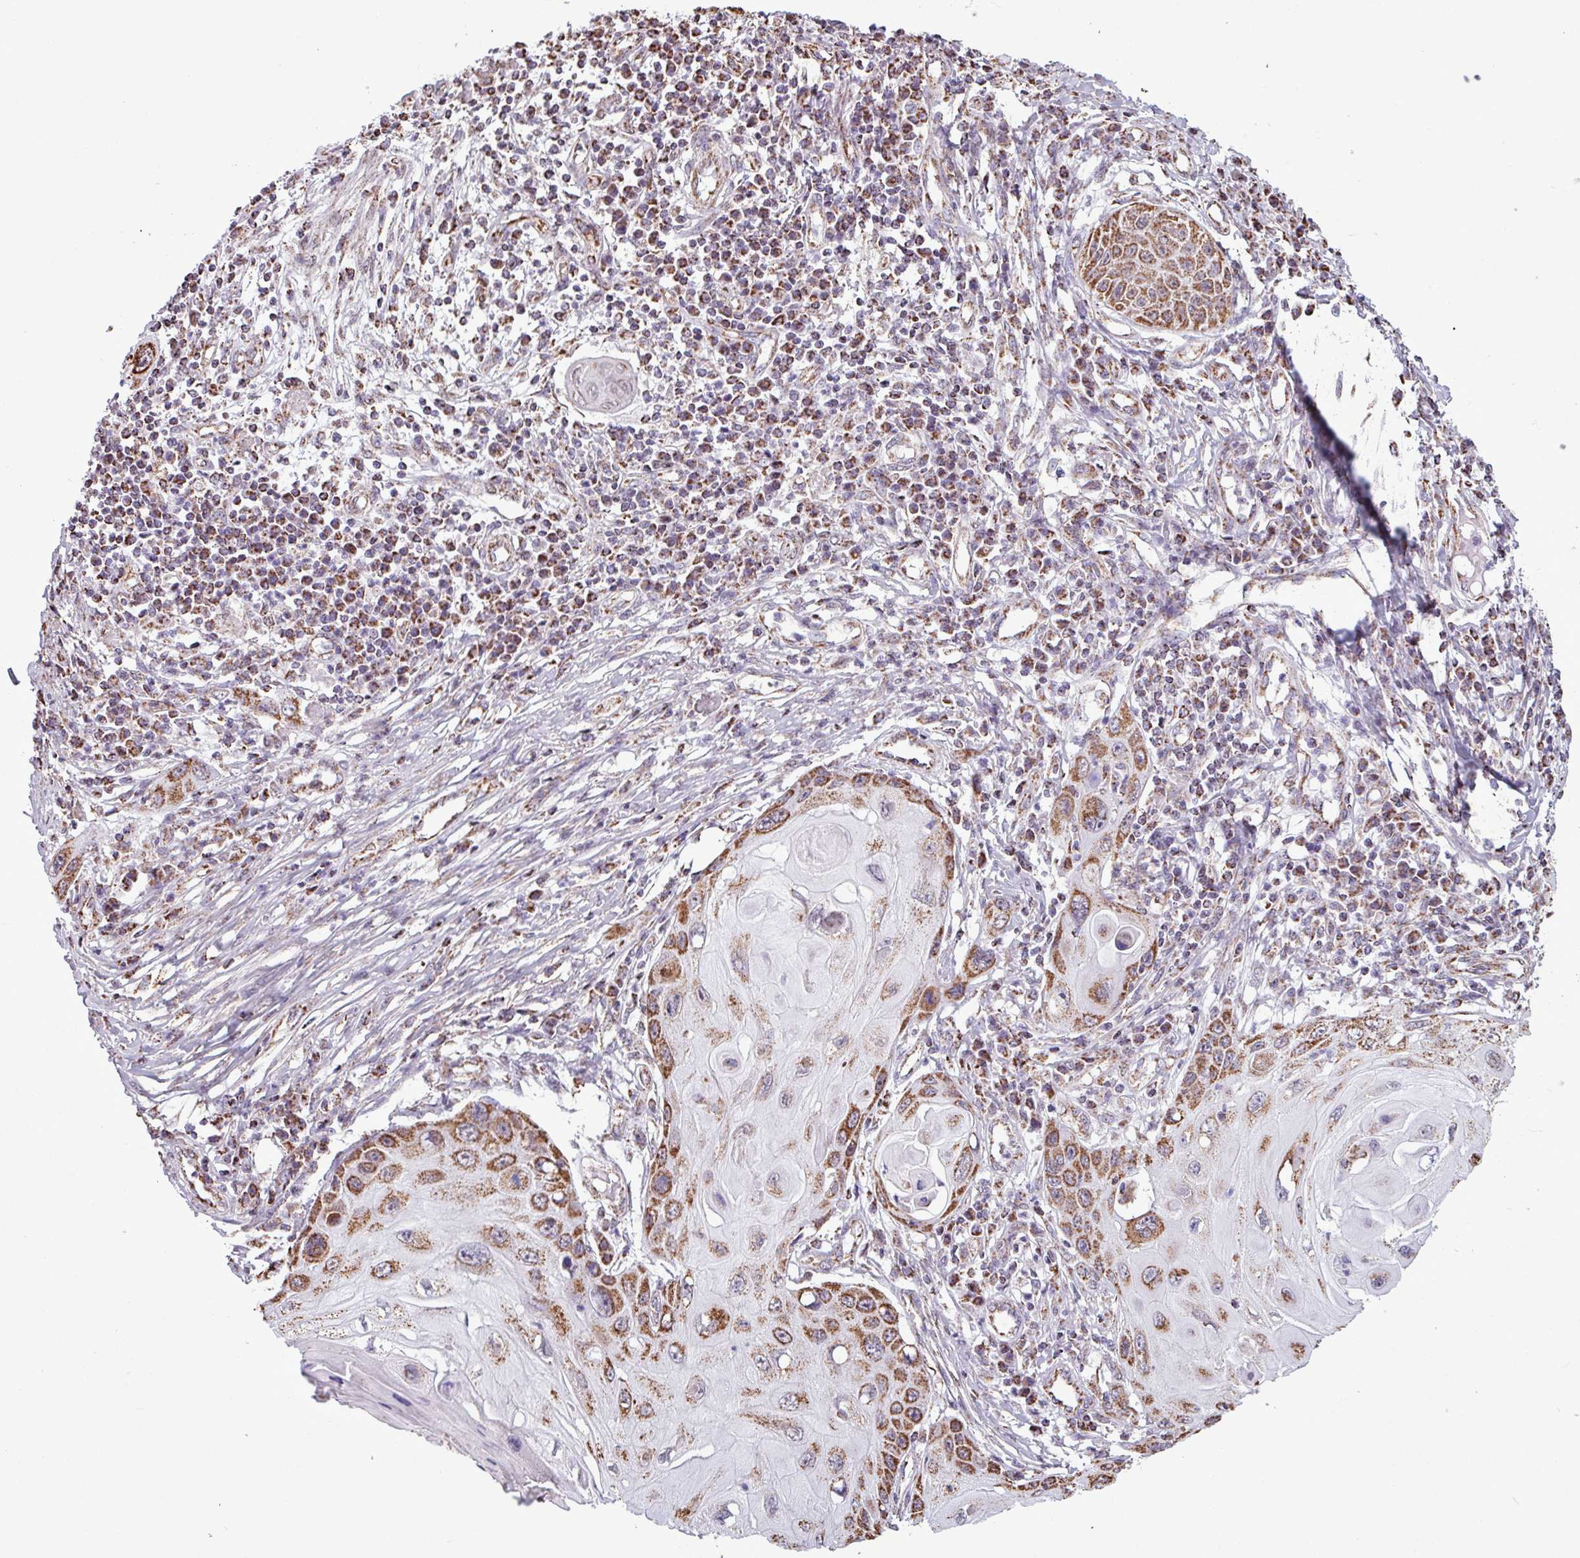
{"staining": {"intensity": "strong", "quantity": ">75%", "location": "cytoplasmic/membranous"}, "tissue": "skin cancer", "cell_type": "Tumor cells", "image_type": "cancer", "snomed": [{"axis": "morphology", "description": "Squamous cell carcinoma, NOS"}, {"axis": "topography", "description": "Skin"}, {"axis": "topography", "description": "Vulva"}], "caption": "Immunohistochemistry (IHC) micrograph of human skin cancer stained for a protein (brown), which shows high levels of strong cytoplasmic/membranous staining in about >75% of tumor cells.", "gene": "ALG8", "patient": {"sex": "female", "age": 44}}